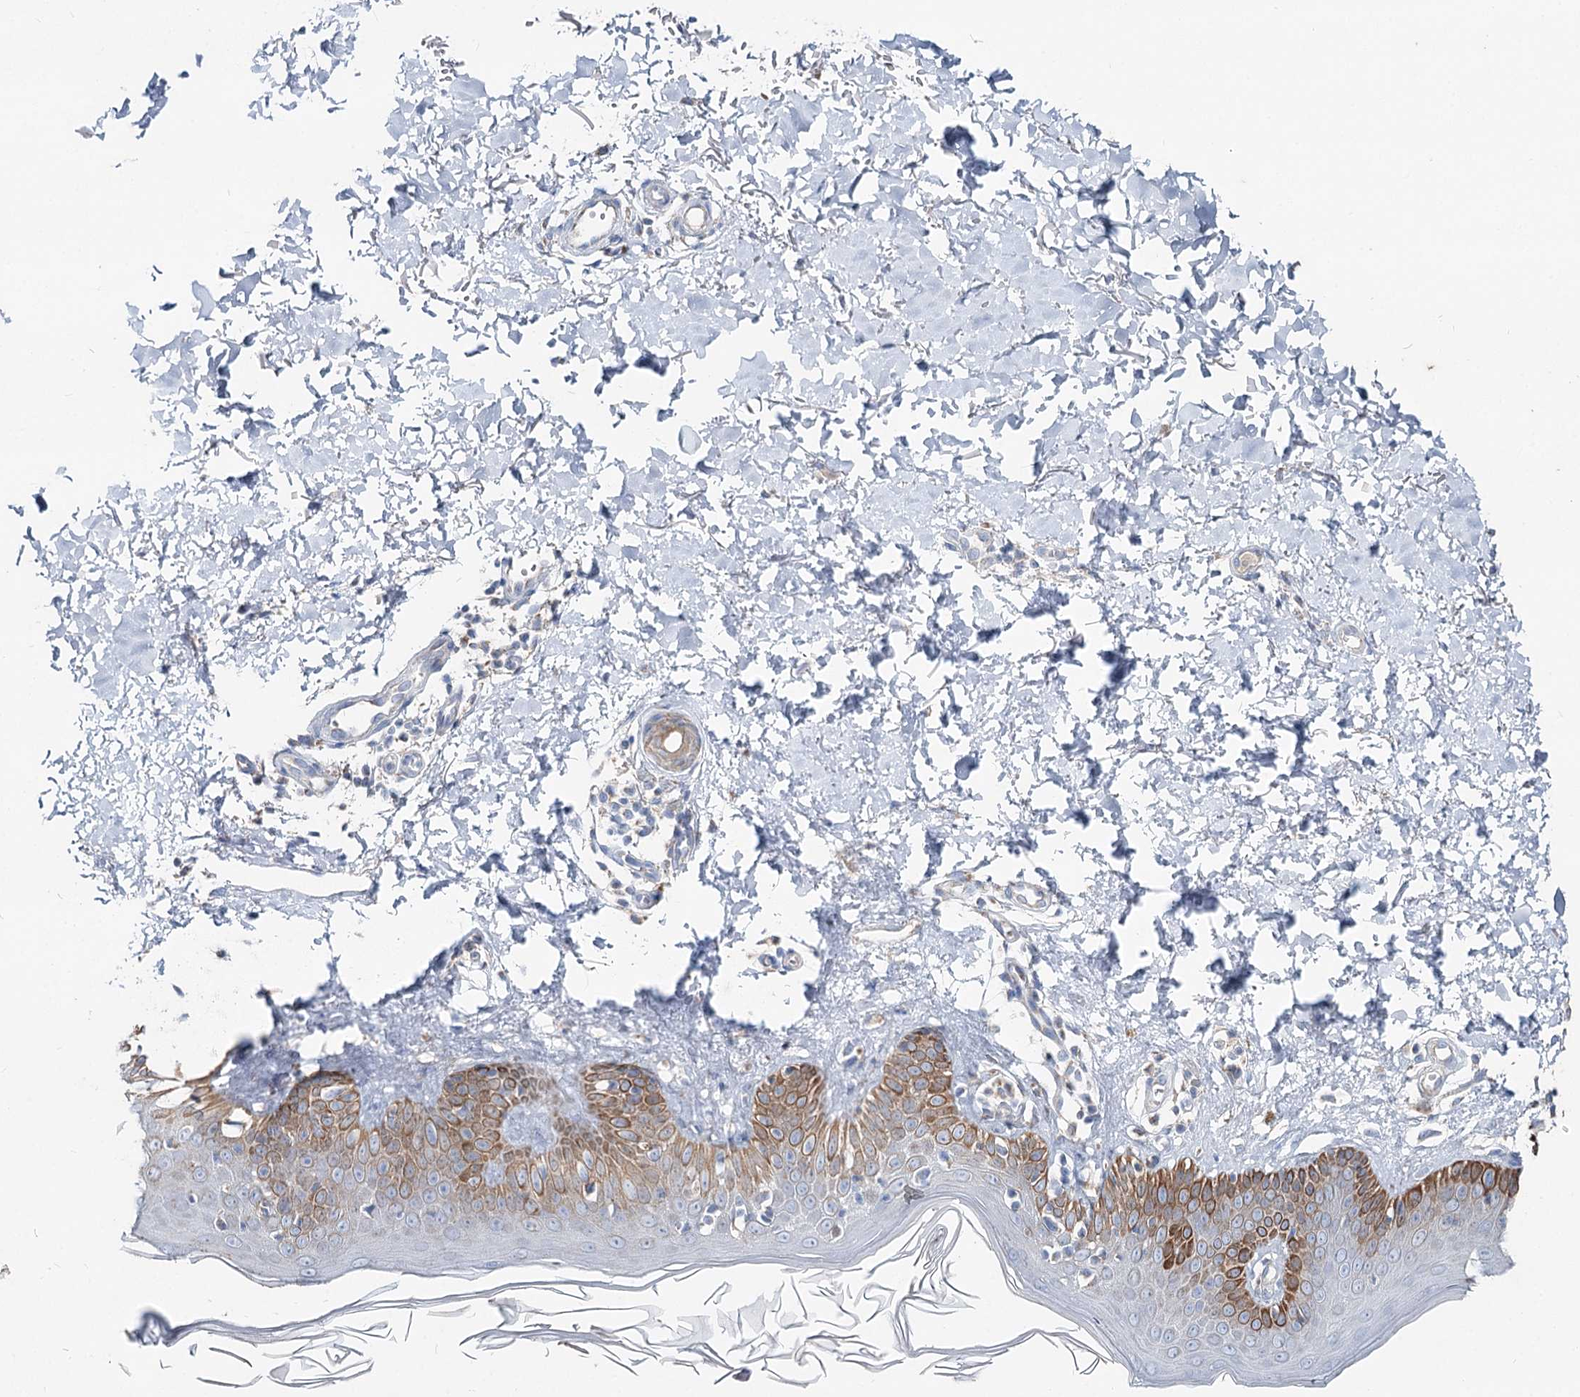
{"staining": {"intensity": "negative", "quantity": "none", "location": "none"}, "tissue": "skin", "cell_type": "Fibroblasts", "image_type": "normal", "snomed": [{"axis": "morphology", "description": "Normal tissue, NOS"}, {"axis": "topography", "description": "Skin"}], "caption": "Immunohistochemical staining of unremarkable skin exhibits no significant positivity in fibroblasts. (Brightfield microscopy of DAB (3,3'-diaminobenzidine) IHC at high magnification).", "gene": "MCCC2", "patient": {"sex": "male", "age": 52}}